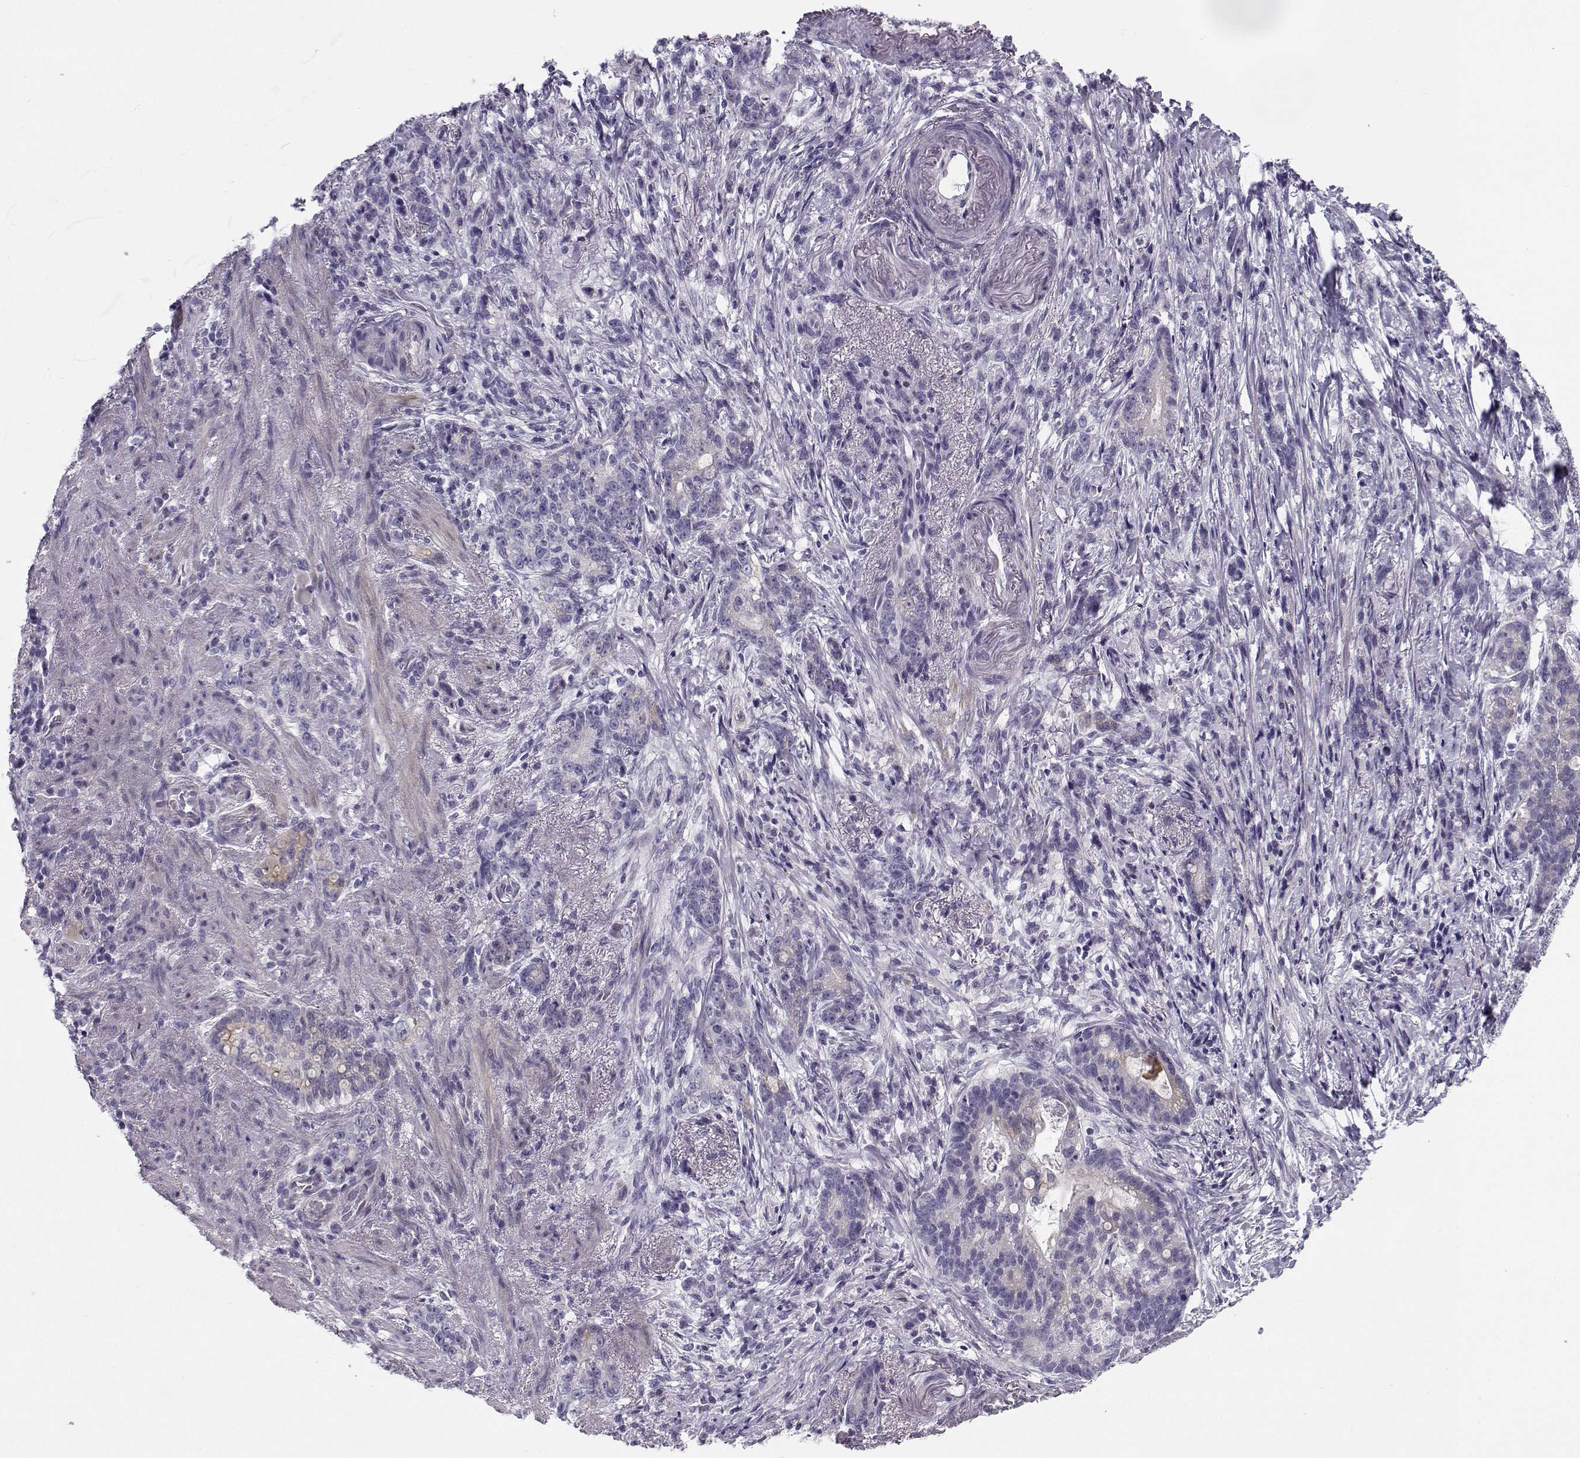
{"staining": {"intensity": "negative", "quantity": "none", "location": "none"}, "tissue": "stomach cancer", "cell_type": "Tumor cells", "image_type": "cancer", "snomed": [{"axis": "morphology", "description": "Adenocarcinoma, NOS"}, {"axis": "topography", "description": "Stomach, lower"}], "caption": "This is a photomicrograph of immunohistochemistry staining of adenocarcinoma (stomach), which shows no staining in tumor cells. Nuclei are stained in blue.", "gene": "CREB3L3", "patient": {"sex": "male", "age": 88}}